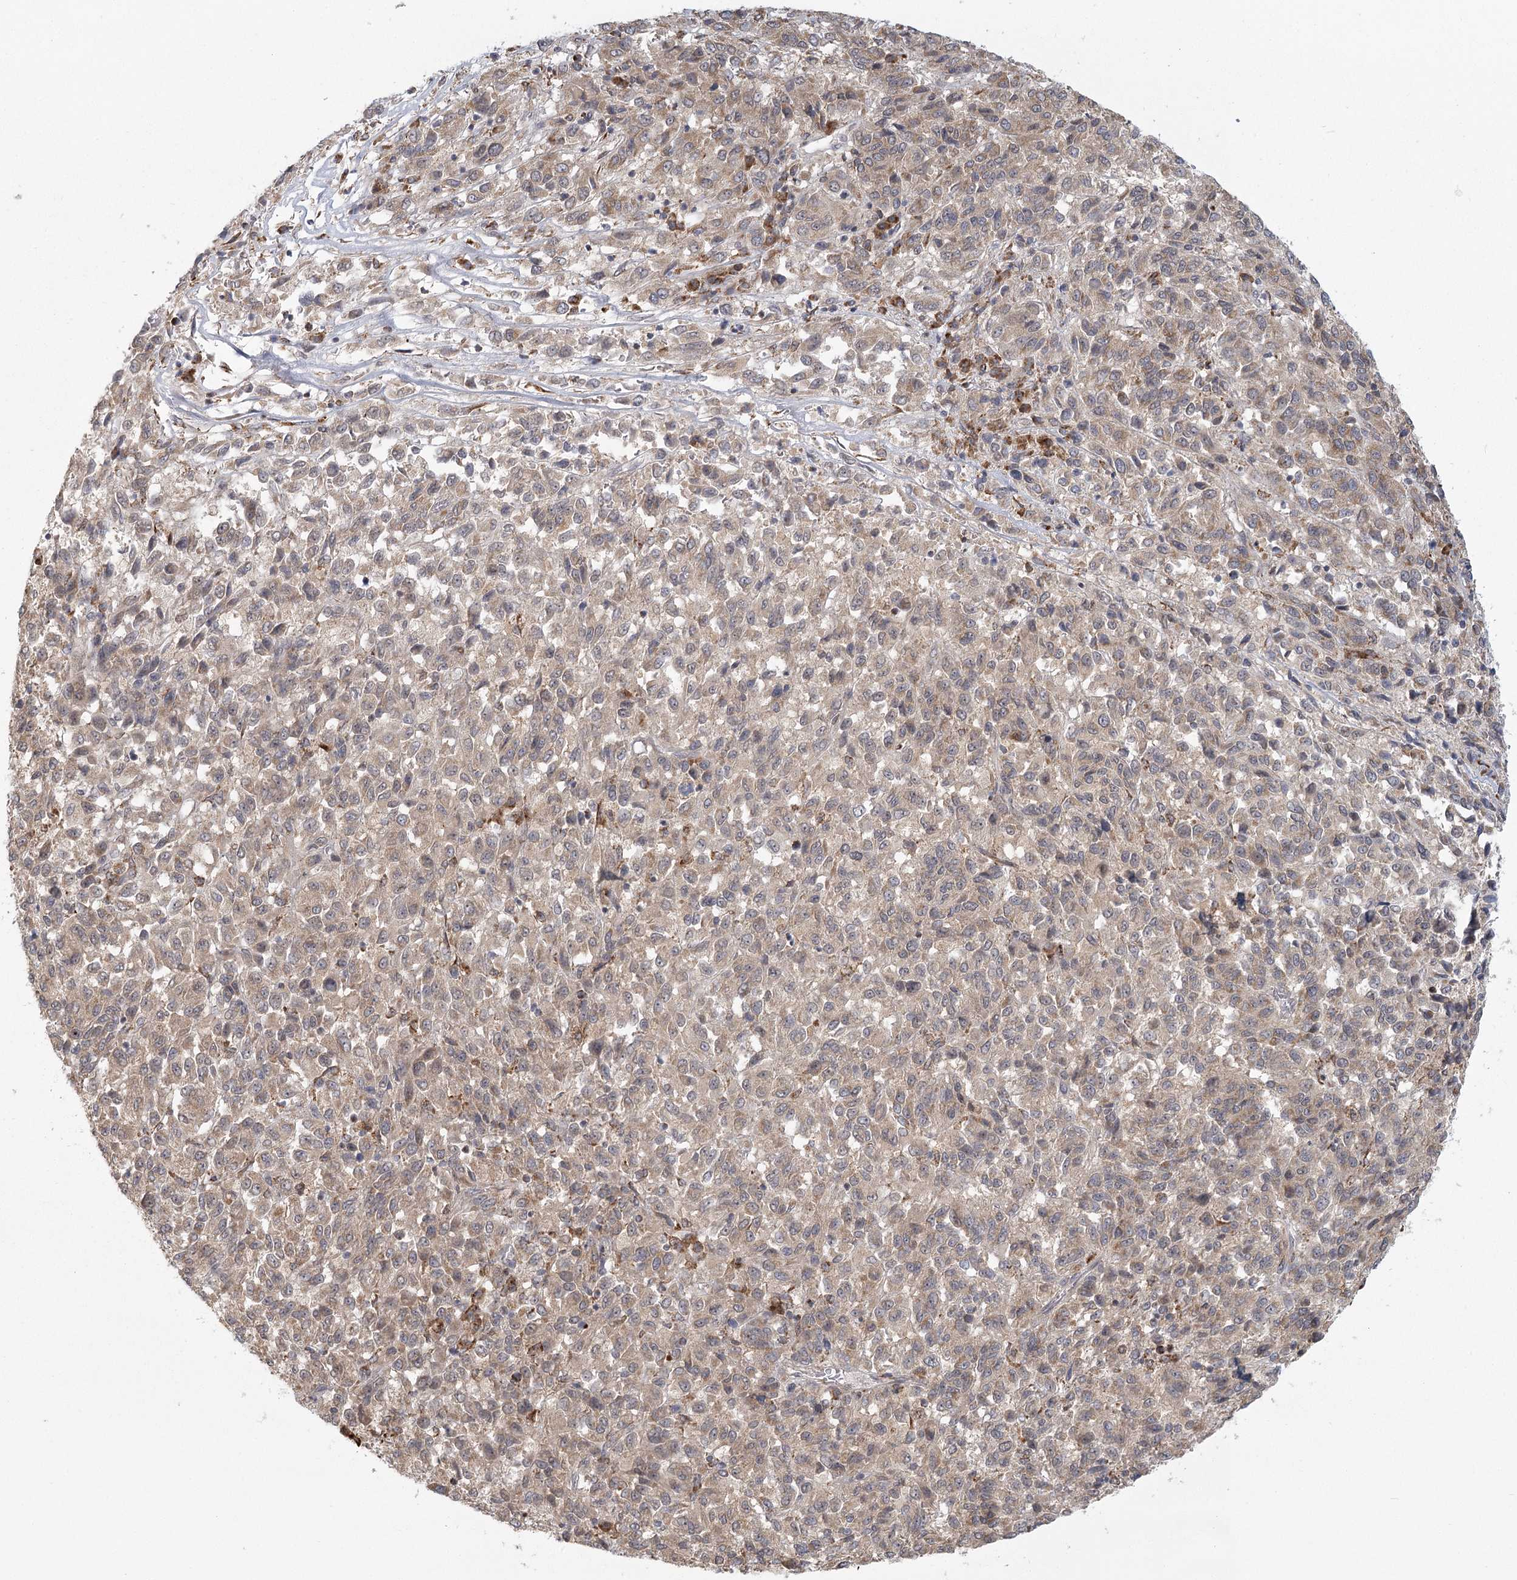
{"staining": {"intensity": "weak", "quantity": ">75%", "location": "cytoplasmic/membranous"}, "tissue": "melanoma", "cell_type": "Tumor cells", "image_type": "cancer", "snomed": [{"axis": "morphology", "description": "Malignant melanoma, Metastatic site"}, {"axis": "topography", "description": "Lung"}], "caption": "High-magnification brightfield microscopy of melanoma stained with DAB (3,3'-diaminobenzidine) (brown) and counterstained with hematoxylin (blue). tumor cells exhibit weak cytoplasmic/membranous staining is identified in approximately>75% of cells.", "gene": "LACTB", "patient": {"sex": "male", "age": 64}}